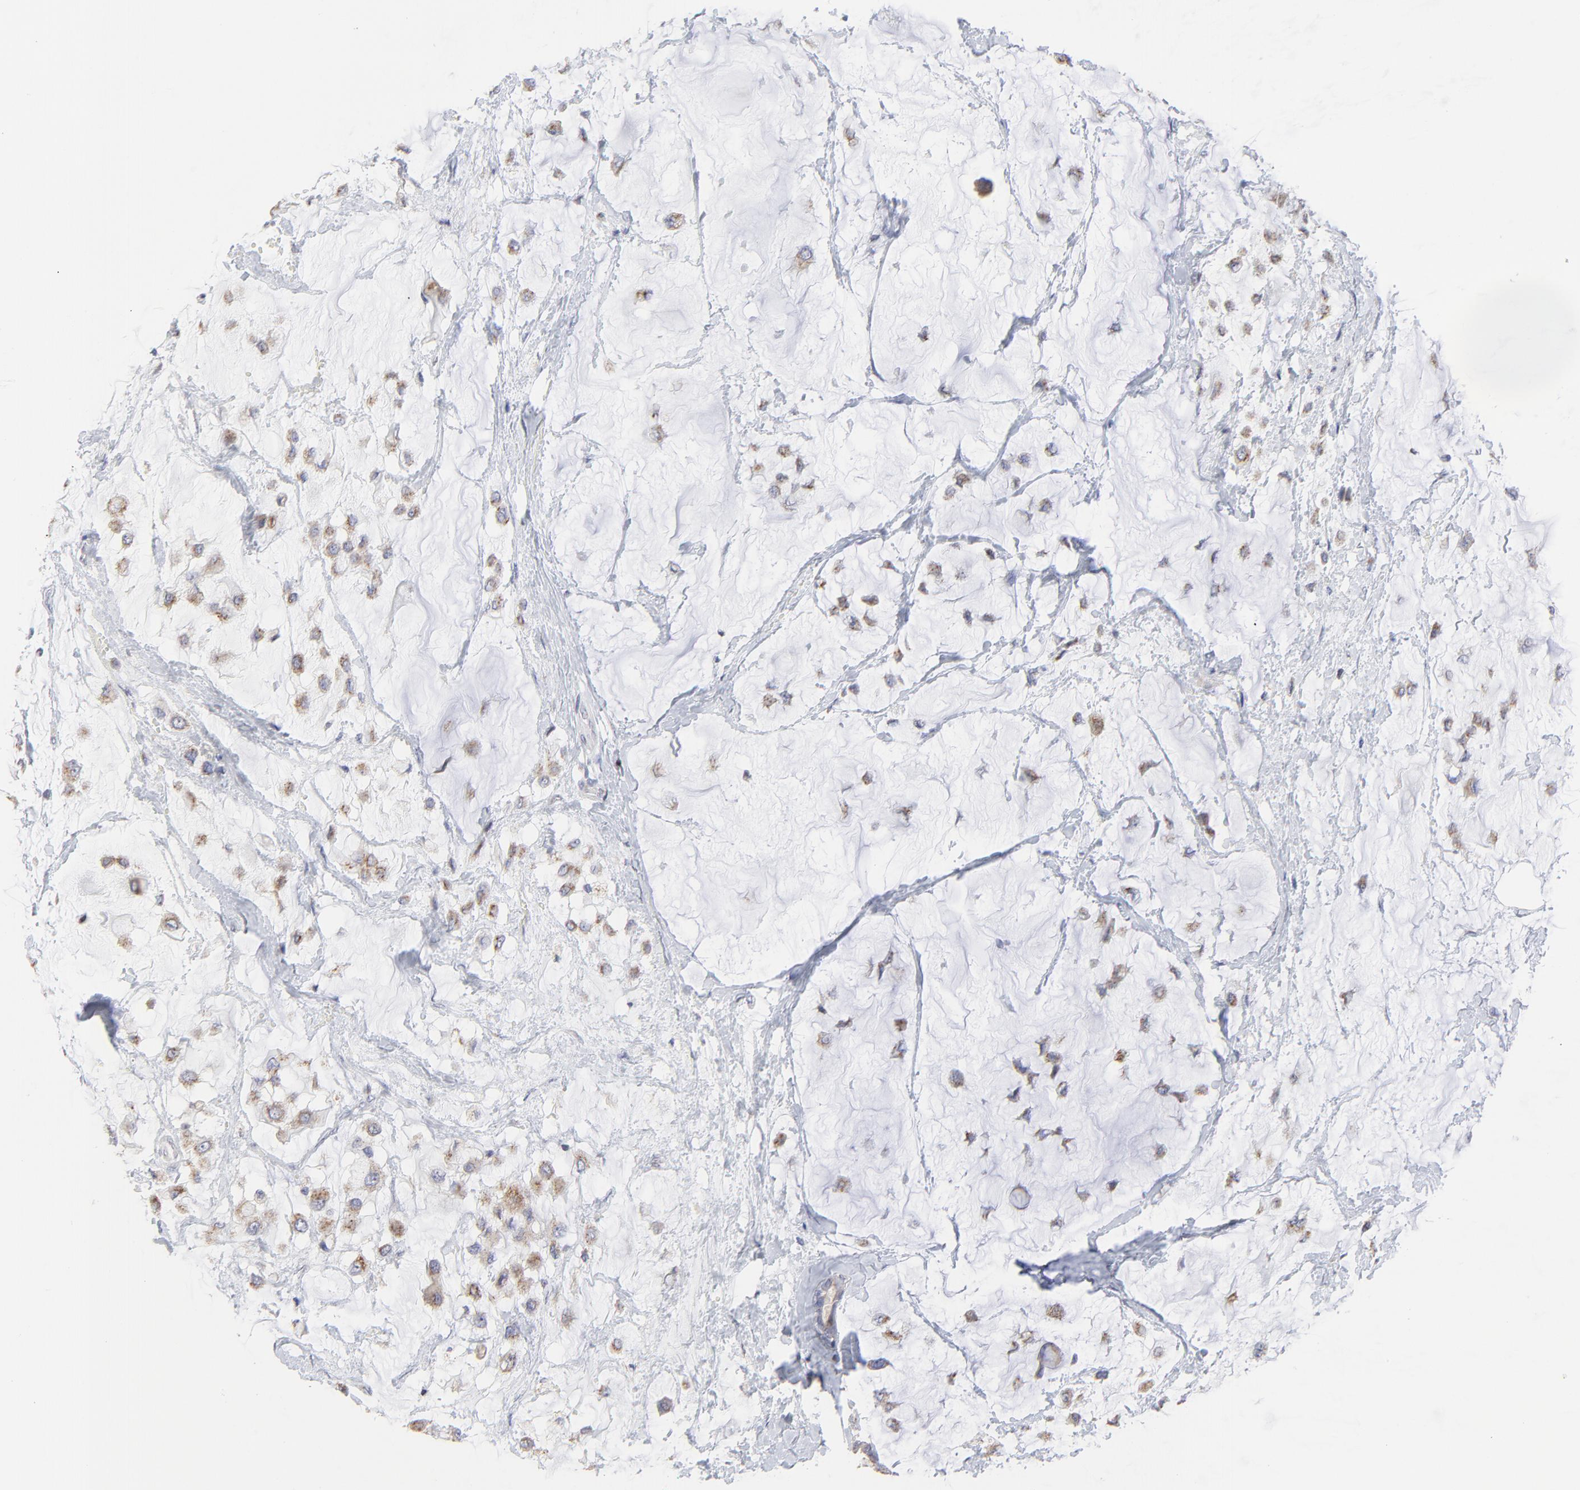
{"staining": {"intensity": "weak", "quantity": "25%-75%", "location": "cytoplasmic/membranous"}, "tissue": "breast cancer", "cell_type": "Tumor cells", "image_type": "cancer", "snomed": [{"axis": "morphology", "description": "Lobular carcinoma"}, {"axis": "topography", "description": "Breast"}], "caption": "Protein staining demonstrates weak cytoplasmic/membranous positivity in about 25%-75% of tumor cells in breast cancer.", "gene": "NCAPH", "patient": {"sex": "female", "age": 85}}